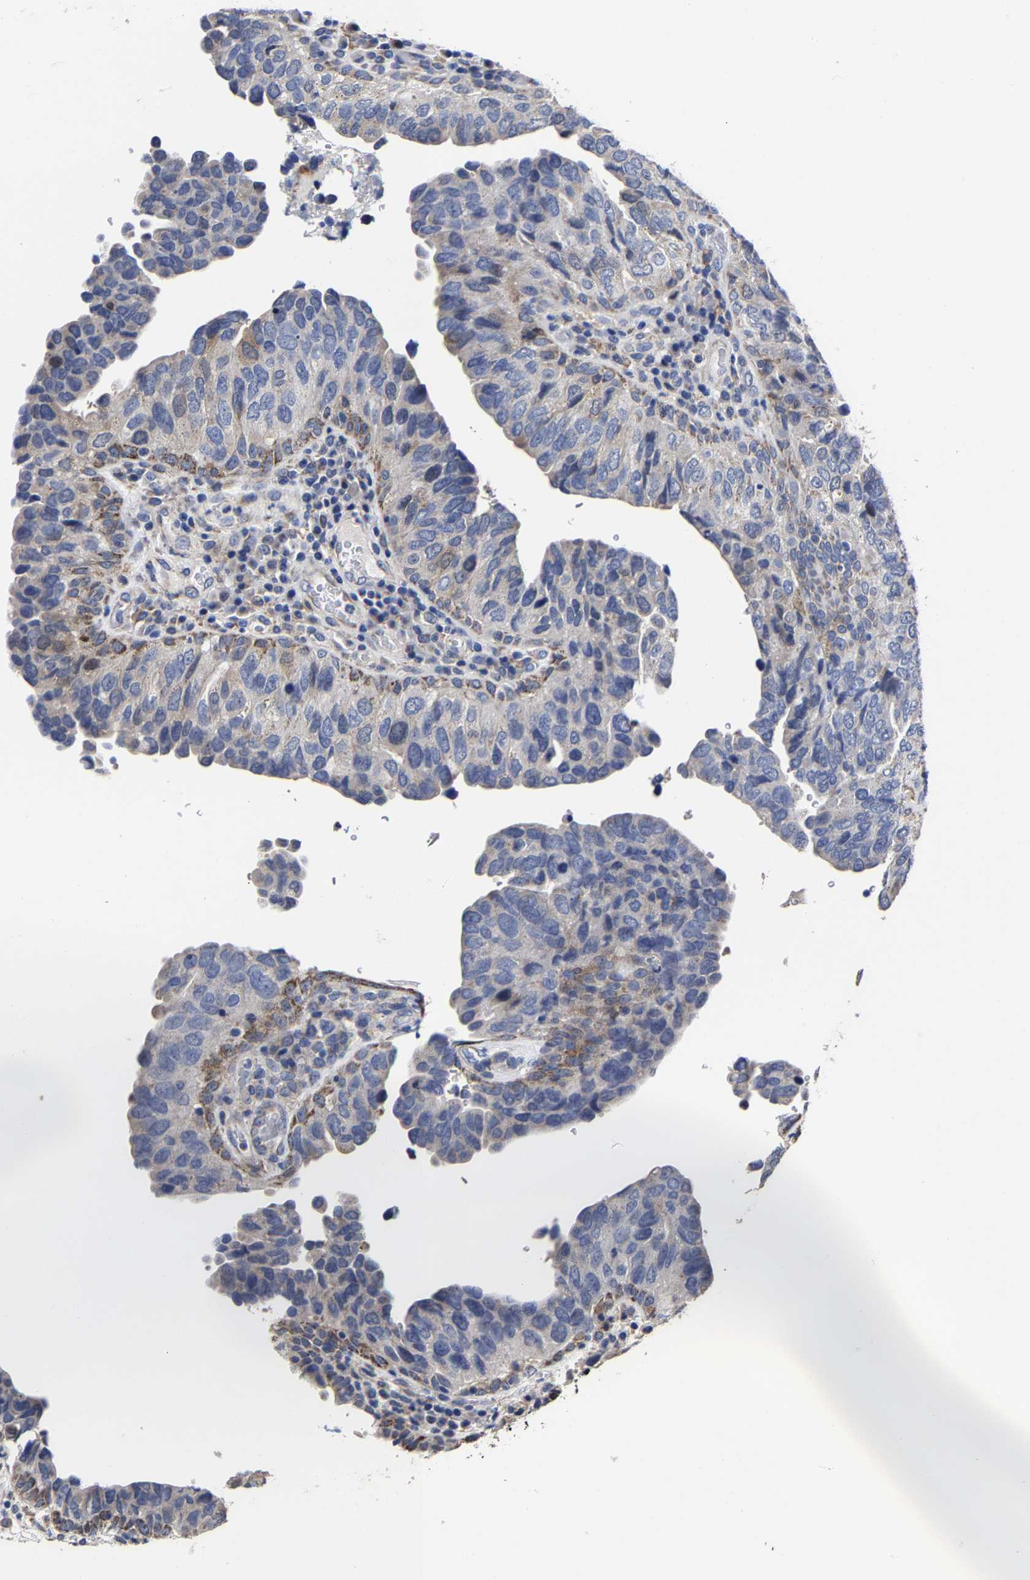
{"staining": {"intensity": "moderate", "quantity": "25%-75%", "location": "cytoplasmic/membranous"}, "tissue": "urothelial cancer", "cell_type": "Tumor cells", "image_type": "cancer", "snomed": [{"axis": "morphology", "description": "Urothelial carcinoma, High grade"}, {"axis": "topography", "description": "Urinary bladder"}], "caption": "Urothelial cancer stained with DAB IHC shows medium levels of moderate cytoplasmic/membranous expression in about 25%-75% of tumor cells.", "gene": "AASS", "patient": {"sex": "female", "age": 82}}